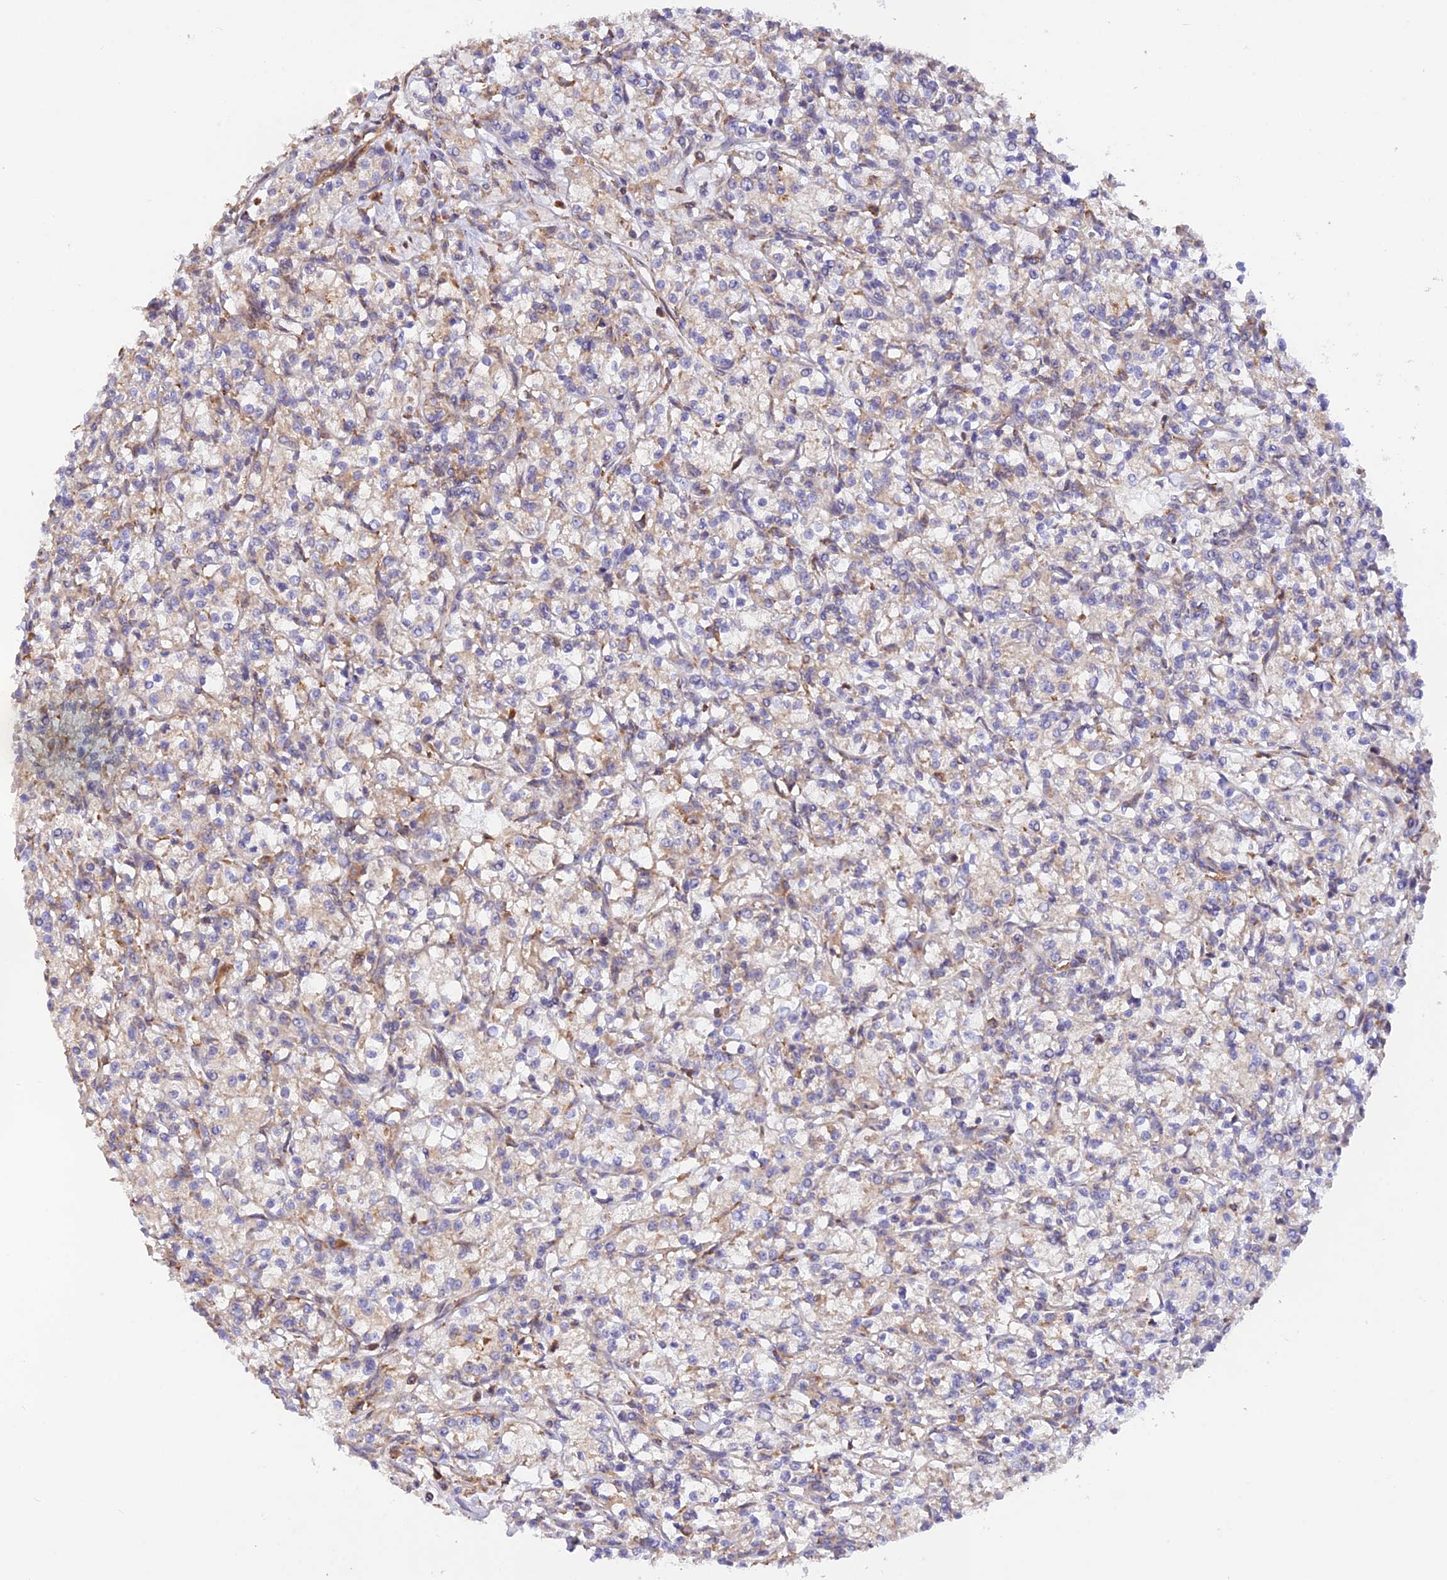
{"staining": {"intensity": "weak", "quantity": "25%-75%", "location": "cytoplasmic/membranous"}, "tissue": "renal cancer", "cell_type": "Tumor cells", "image_type": "cancer", "snomed": [{"axis": "morphology", "description": "Adenocarcinoma, NOS"}, {"axis": "topography", "description": "Kidney"}], "caption": "This is a micrograph of IHC staining of adenocarcinoma (renal), which shows weak expression in the cytoplasmic/membranous of tumor cells.", "gene": "RPL5", "patient": {"sex": "female", "age": 59}}